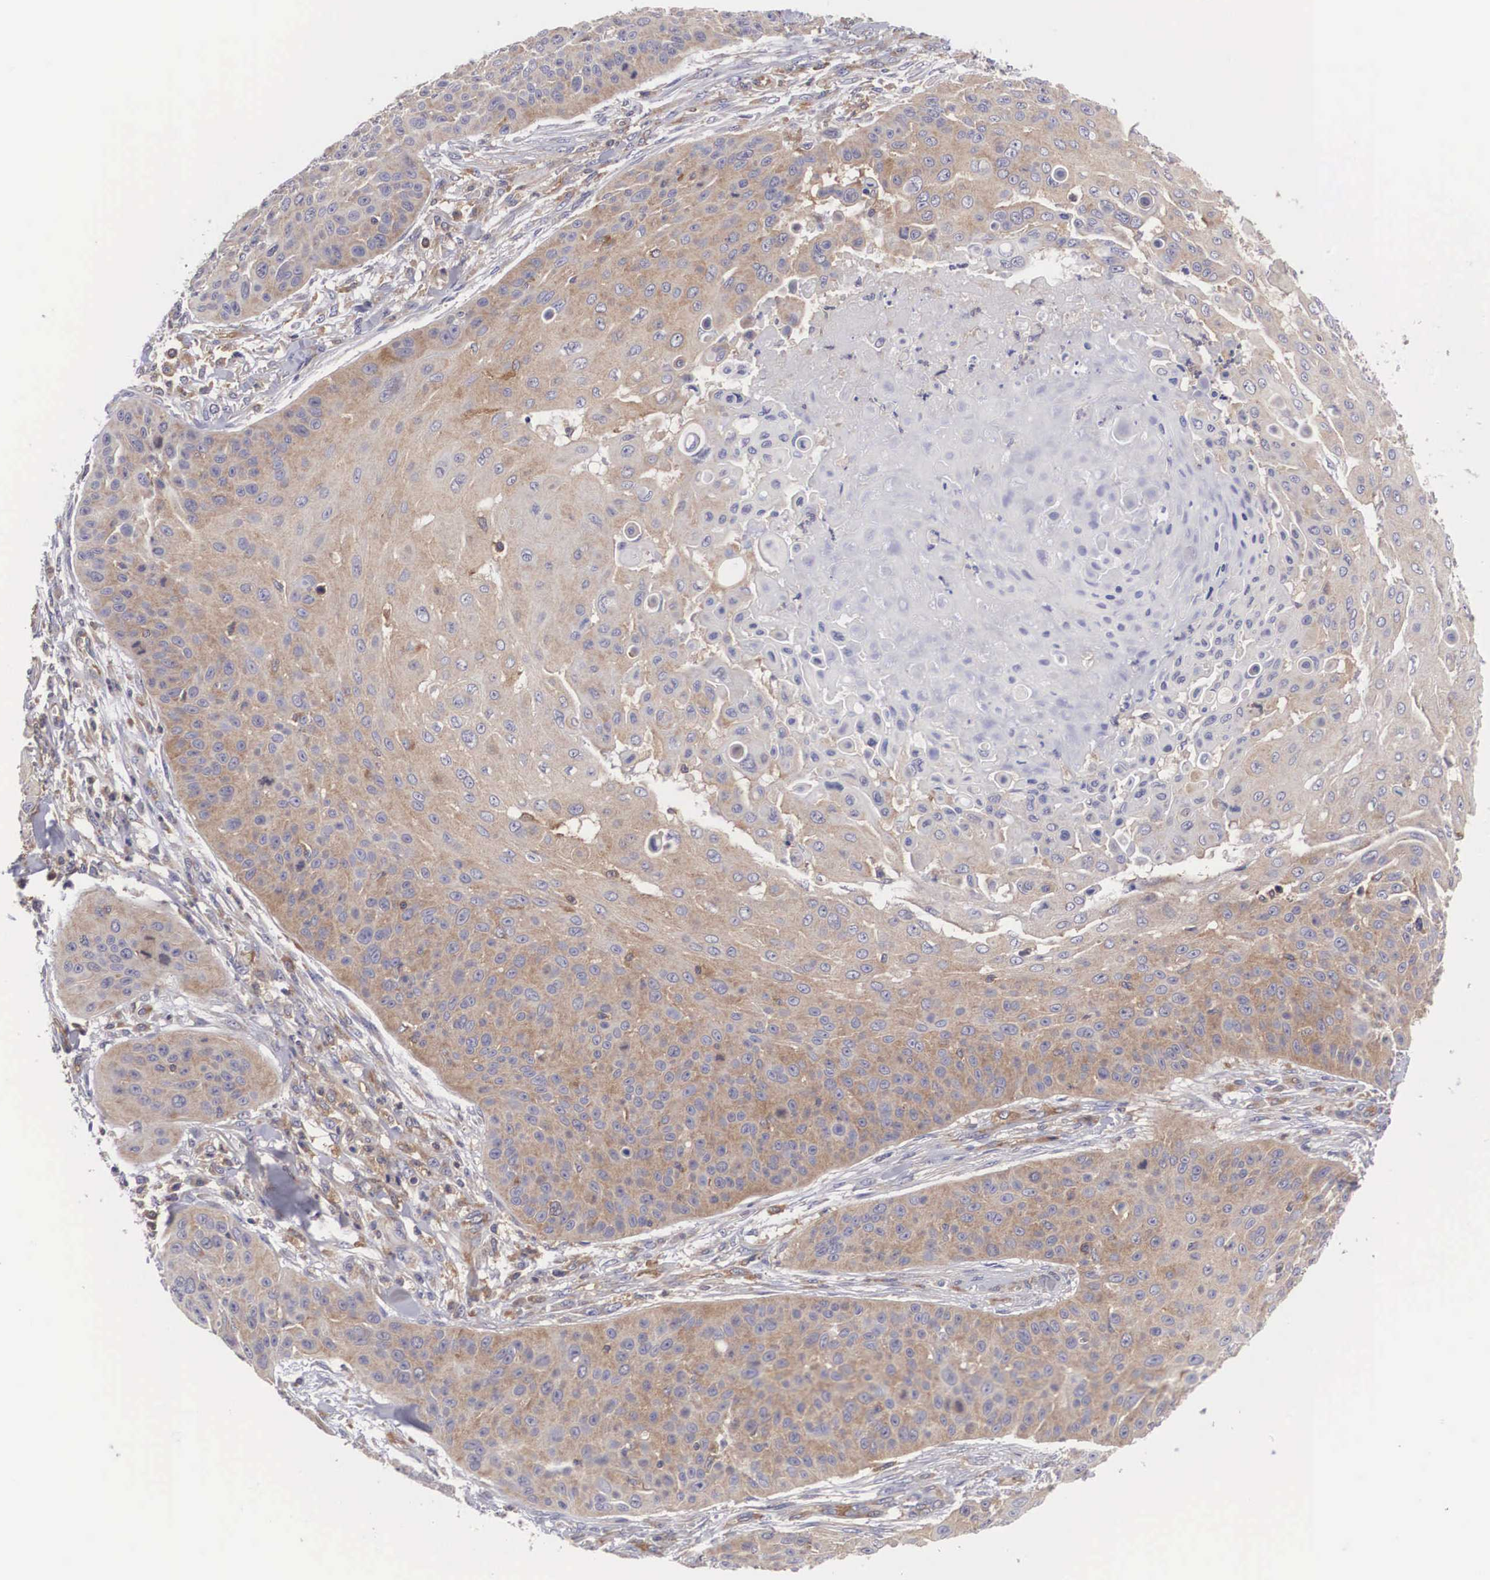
{"staining": {"intensity": "moderate", "quantity": ">75%", "location": "cytoplasmic/membranous"}, "tissue": "skin cancer", "cell_type": "Tumor cells", "image_type": "cancer", "snomed": [{"axis": "morphology", "description": "Squamous cell carcinoma, NOS"}, {"axis": "topography", "description": "Skin"}], "caption": "Protein staining reveals moderate cytoplasmic/membranous expression in approximately >75% of tumor cells in skin squamous cell carcinoma.", "gene": "GRIPAP1", "patient": {"sex": "male", "age": 82}}